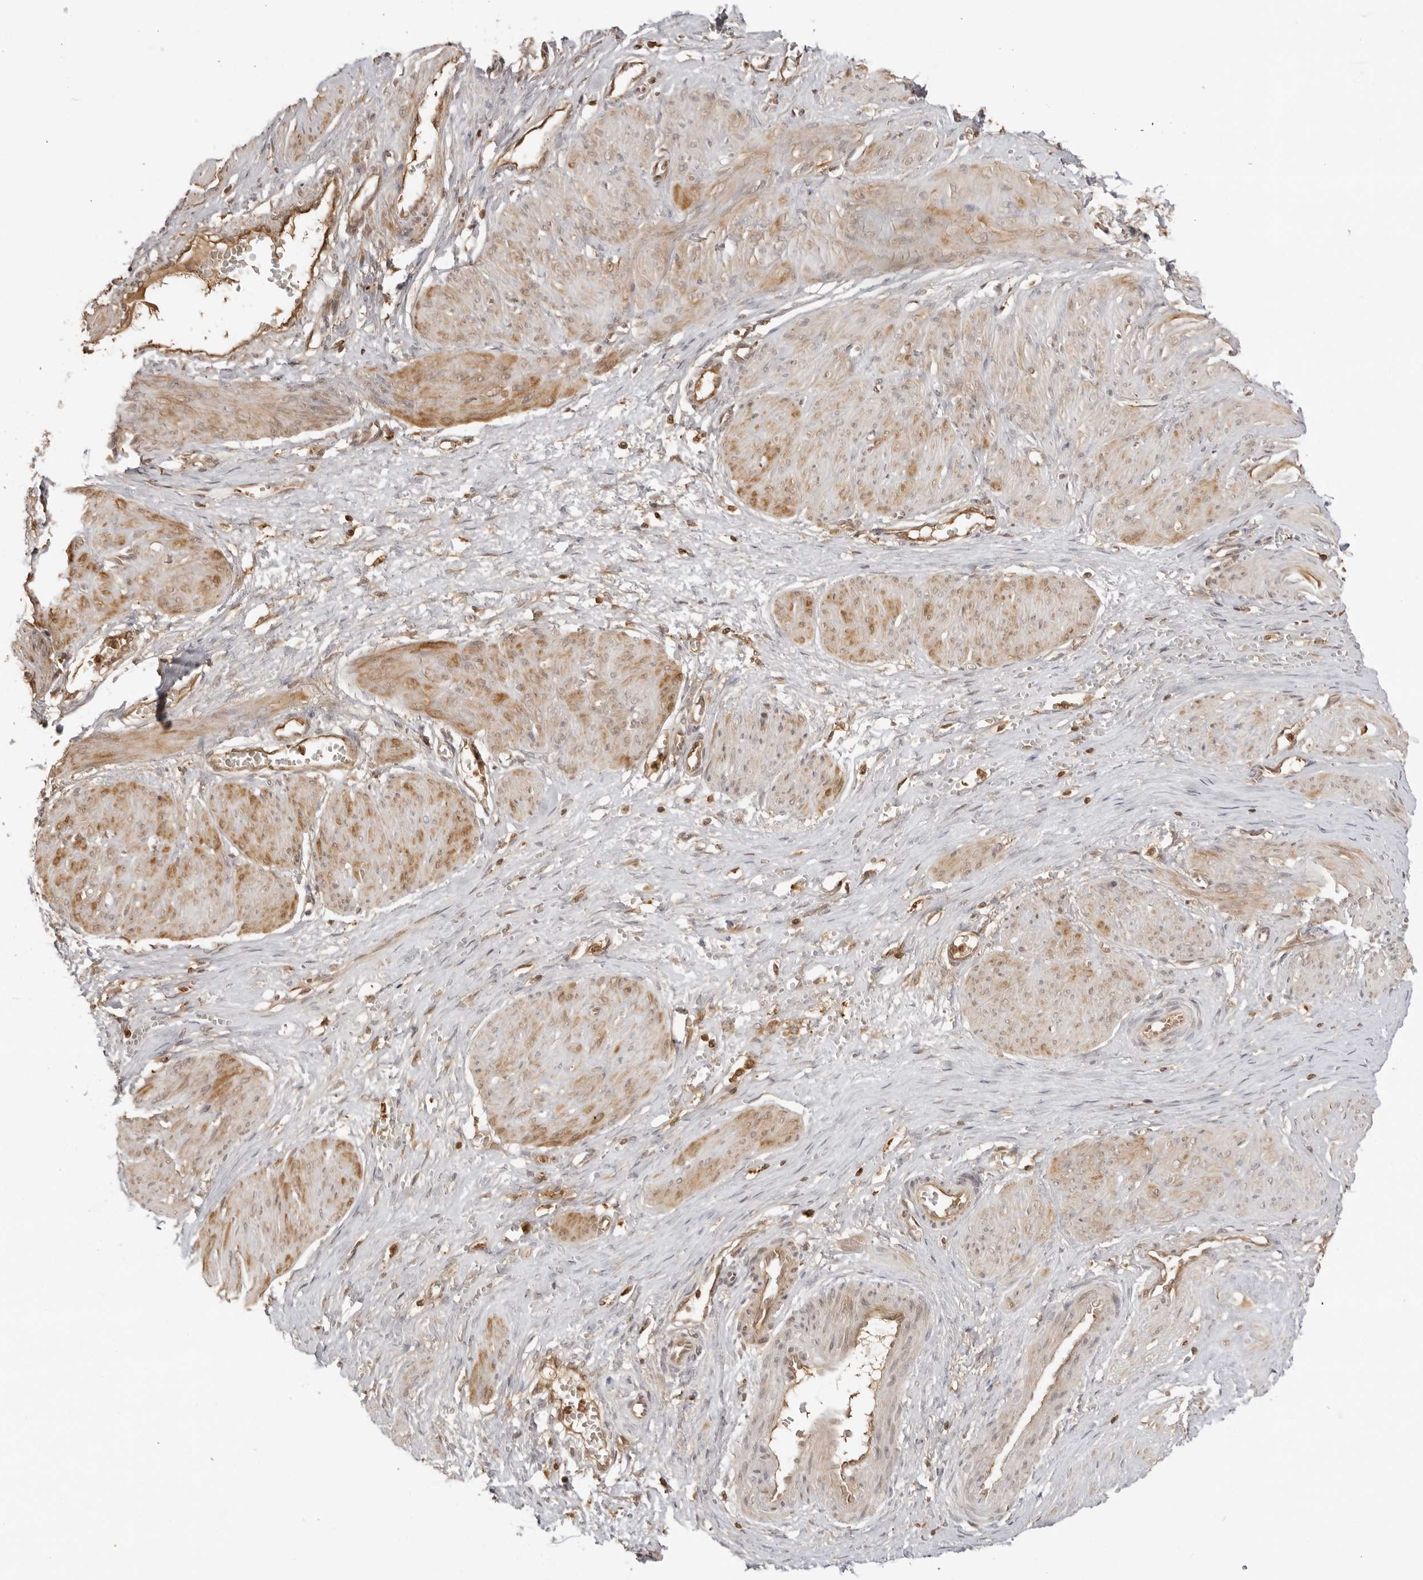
{"staining": {"intensity": "moderate", "quantity": "25%-75%", "location": "cytoplasmic/membranous"}, "tissue": "smooth muscle", "cell_type": "Smooth muscle cells", "image_type": "normal", "snomed": [{"axis": "morphology", "description": "Normal tissue, NOS"}, {"axis": "topography", "description": "Endometrium"}], "caption": "This is a photomicrograph of immunohistochemistry staining of unremarkable smooth muscle, which shows moderate staining in the cytoplasmic/membranous of smooth muscle cells.", "gene": "IKBKE", "patient": {"sex": "female", "age": 33}}